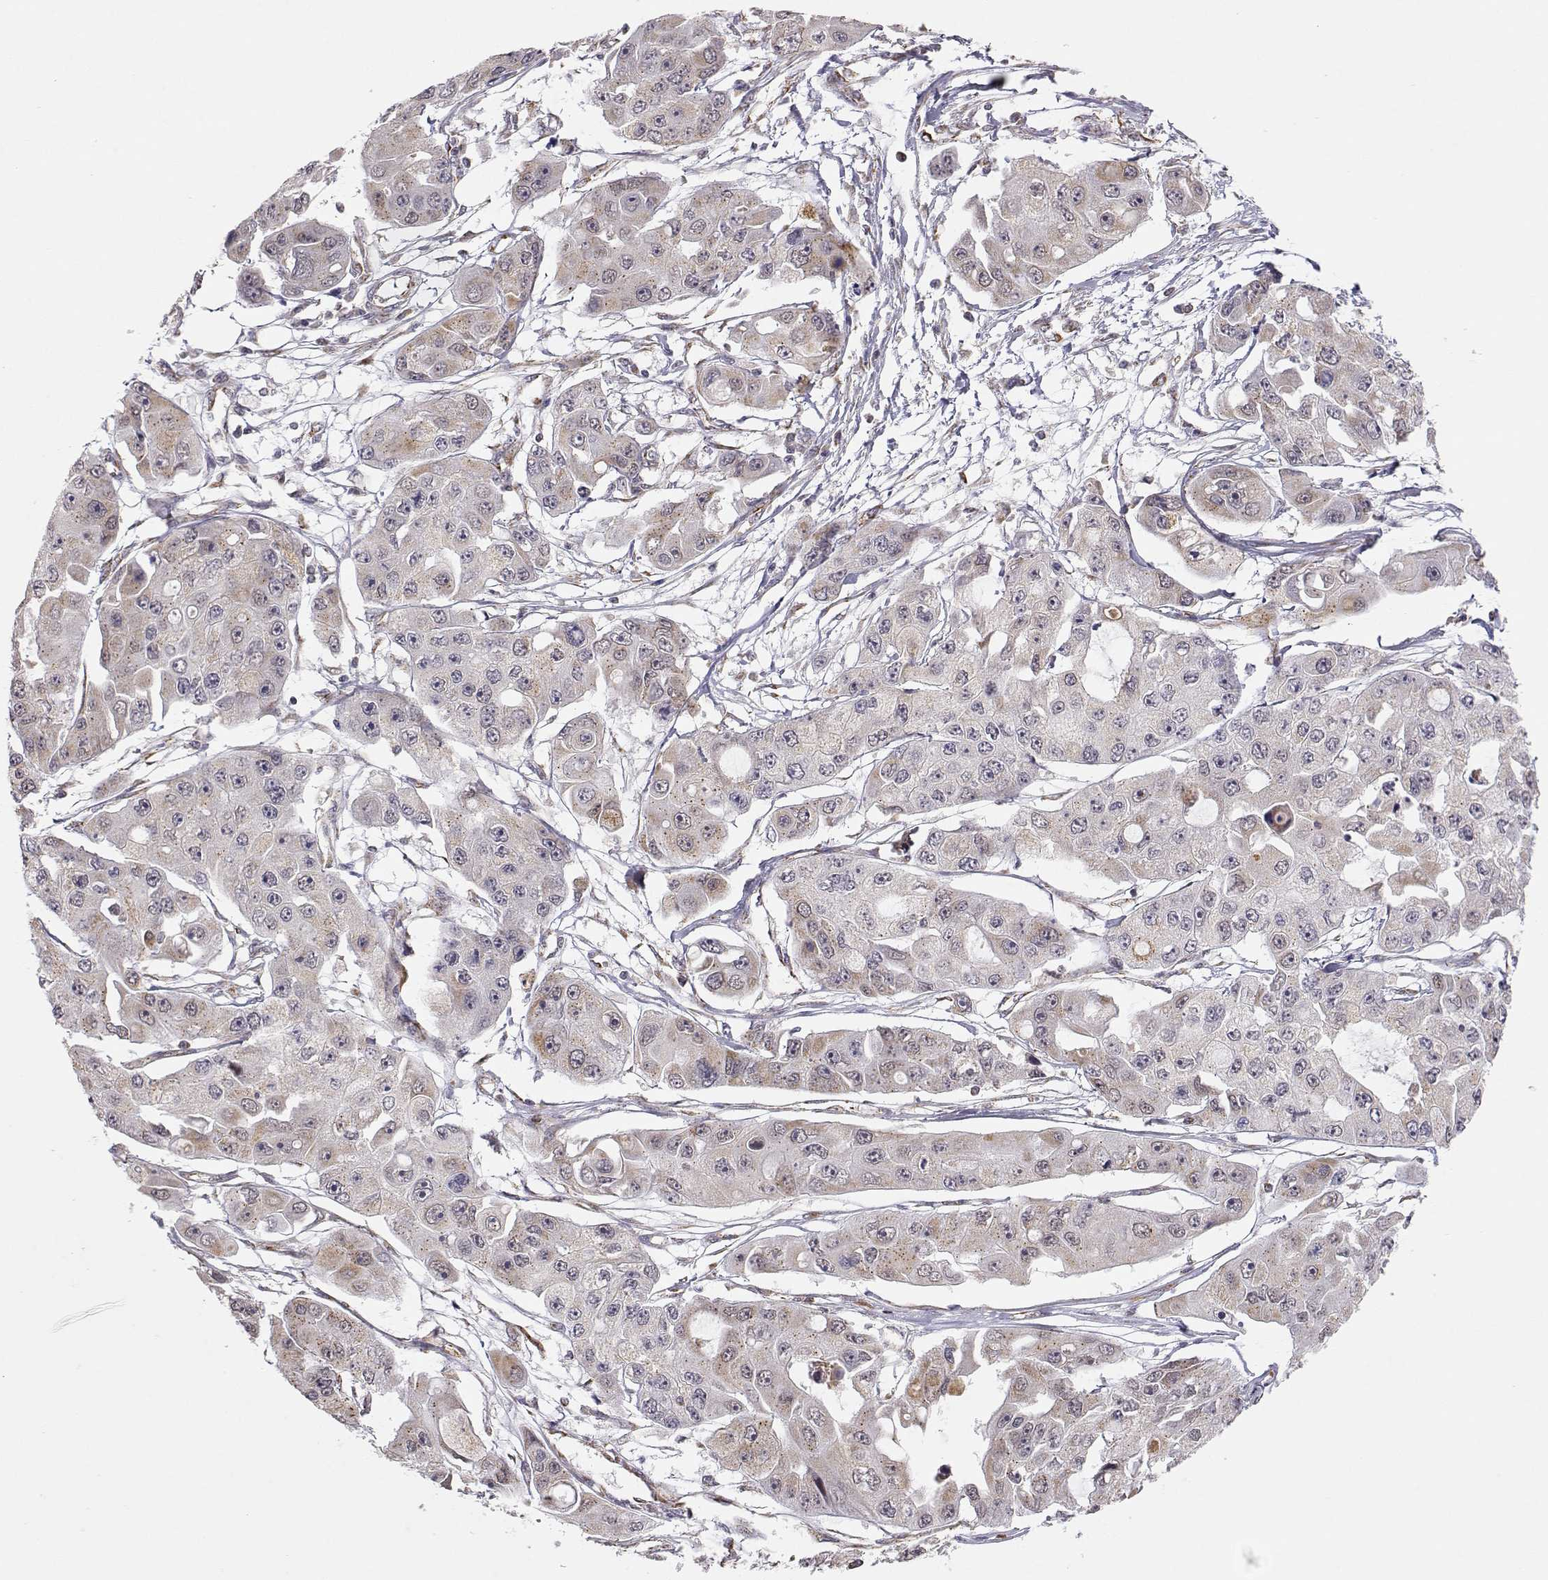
{"staining": {"intensity": "negative", "quantity": "none", "location": "none"}, "tissue": "ovarian cancer", "cell_type": "Tumor cells", "image_type": "cancer", "snomed": [{"axis": "morphology", "description": "Cystadenocarcinoma, serous, NOS"}, {"axis": "topography", "description": "Ovary"}], "caption": "IHC histopathology image of neoplastic tissue: ovarian serous cystadenocarcinoma stained with DAB demonstrates no significant protein staining in tumor cells.", "gene": "EXOG", "patient": {"sex": "female", "age": 56}}